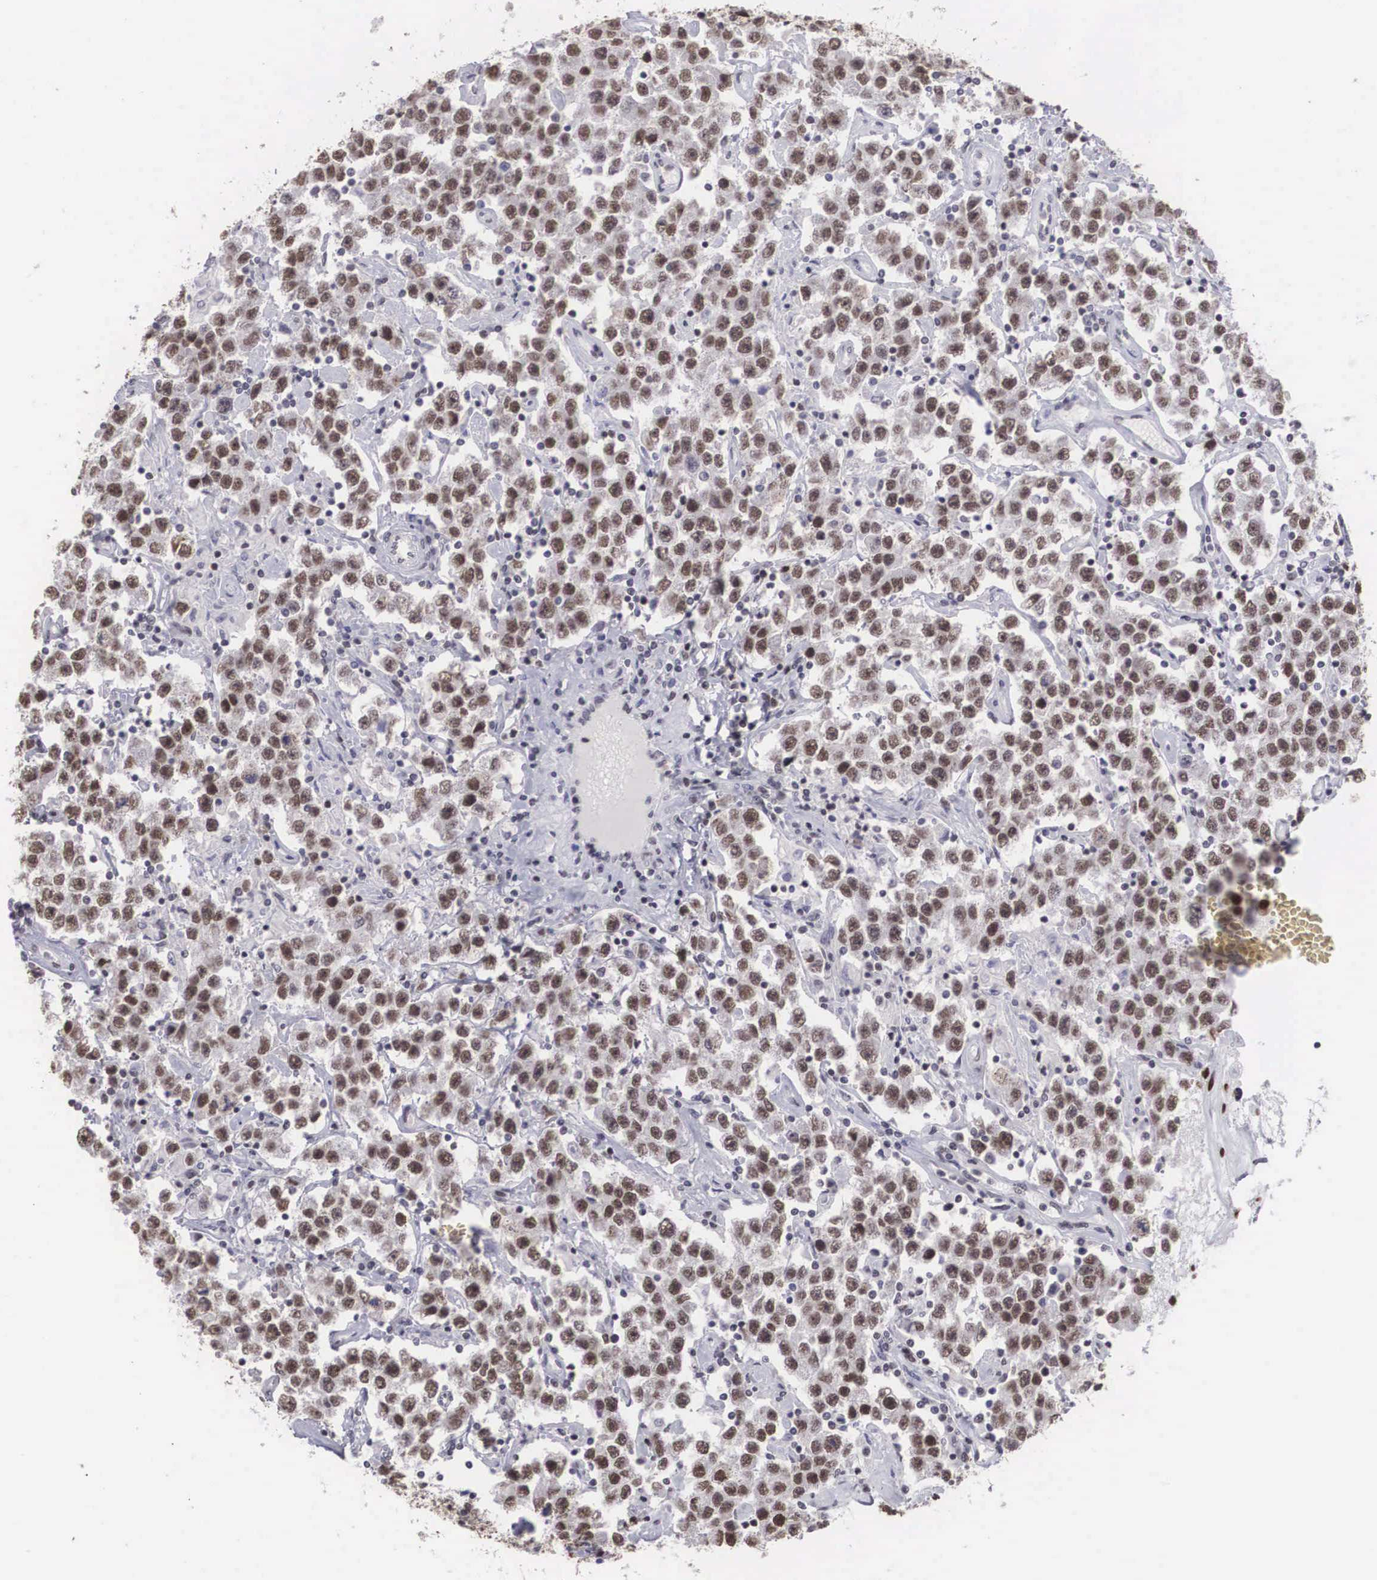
{"staining": {"intensity": "strong", "quantity": ">75%", "location": "nuclear"}, "tissue": "testis cancer", "cell_type": "Tumor cells", "image_type": "cancer", "snomed": [{"axis": "morphology", "description": "Seminoma, NOS"}, {"axis": "topography", "description": "Testis"}], "caption": "Brown immunohistochemical staining in human seminoma (testis) reveals strong nuclear expression in approximately >75% of tumor cells.", "gene": "CSTF2", "patient": {"sex": "male", "age": 52}}